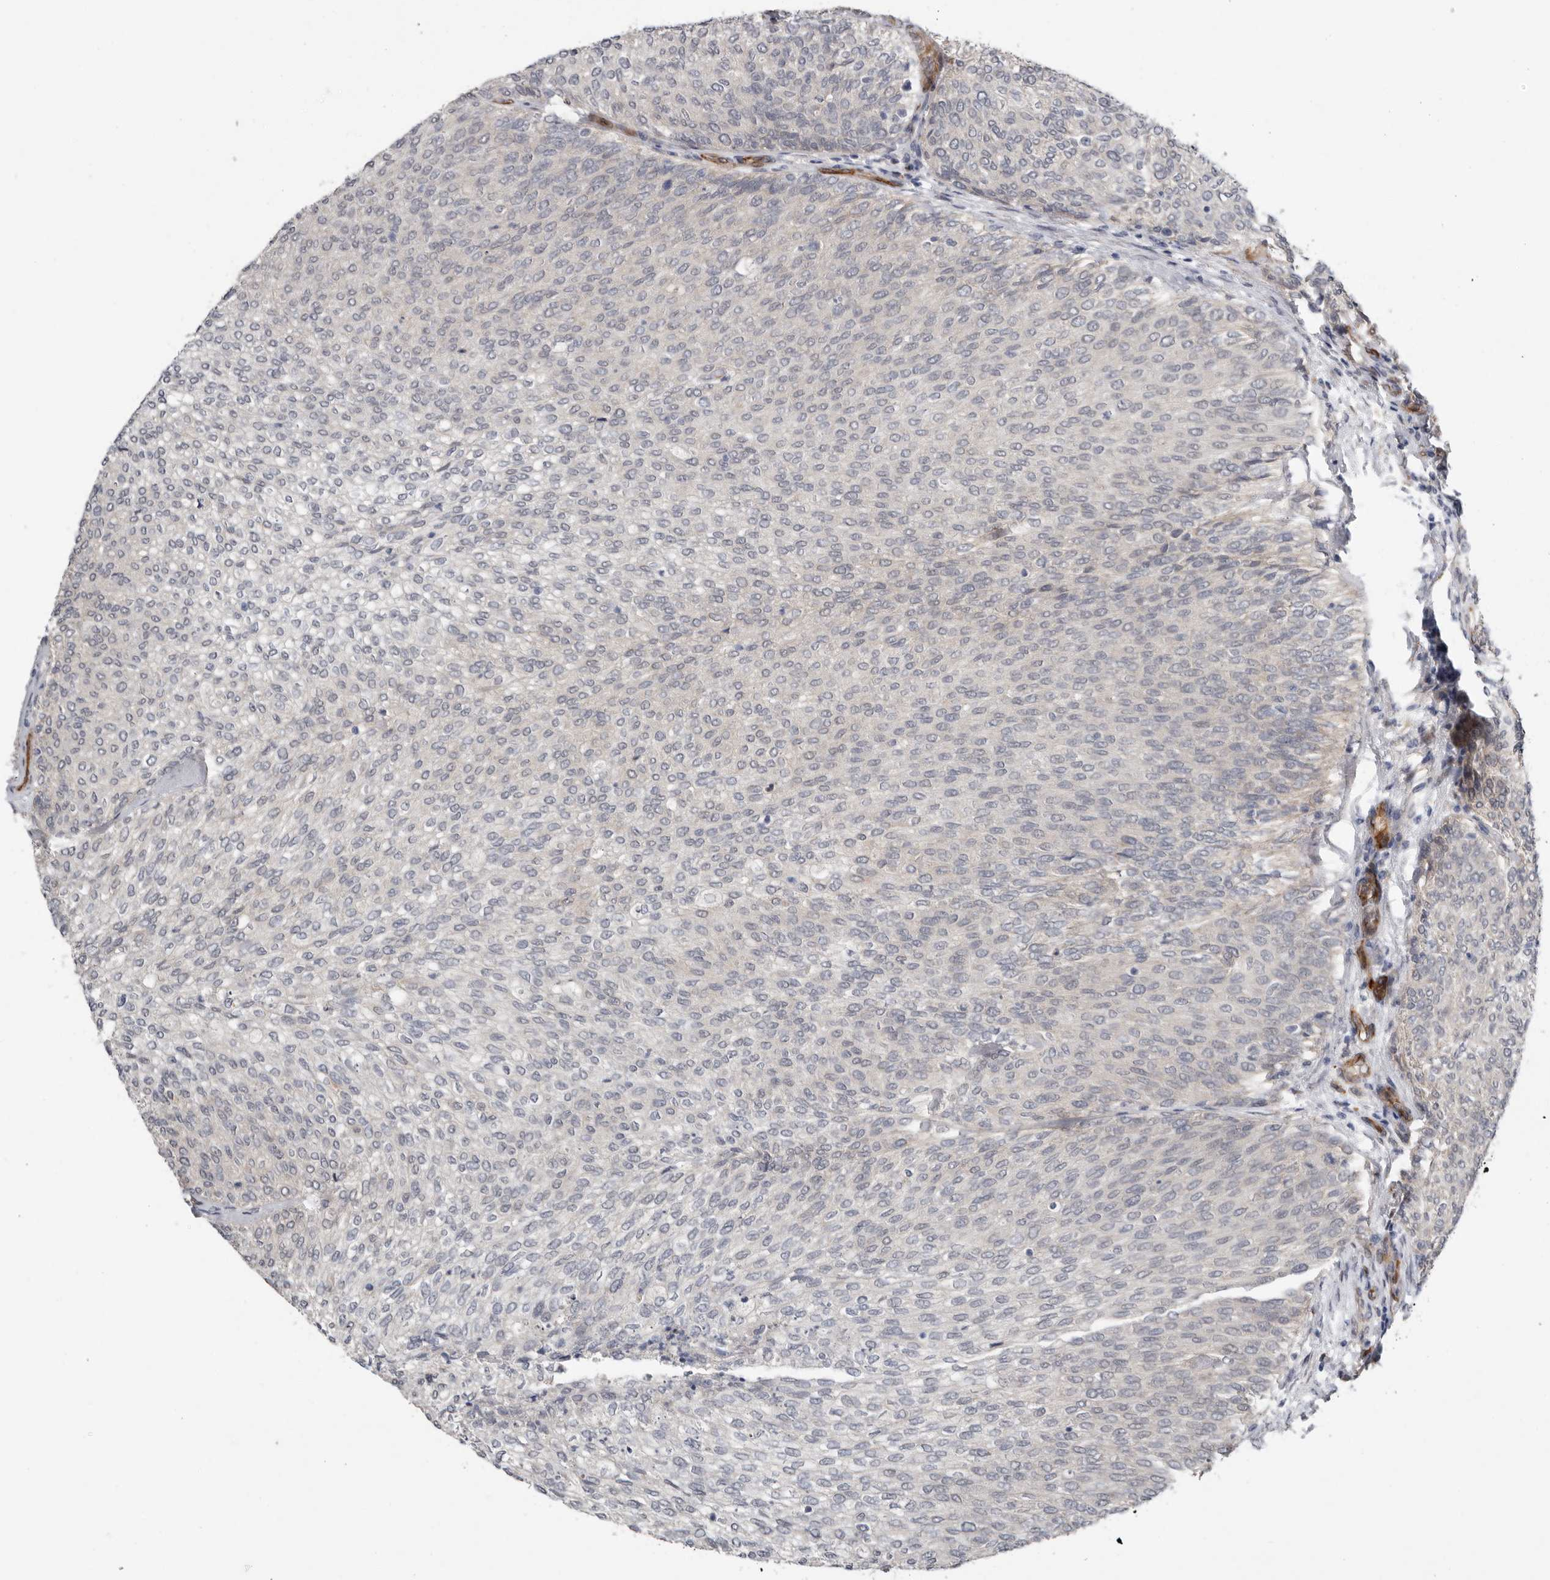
{"staining": {"intensity": "weak", "quantity": "<25%", "location": "cytoplasmic/membranous"}, "tissue": "urothelial cancer", "cell_type": "Tumor cells", "image_type": "cancer", "snomed": [{"axis": "morphology", "description": "Urothelial carcinoma, Low grade"}, {"axis": "topography", "description": "Urinary bladder"}], "caption": "Micrograph shows no protein expression in tumor cells of low-grade urothelial carcinoma tissue.", "gene": "RANBP17", "patient": {"sex": "female", "age": 79}}